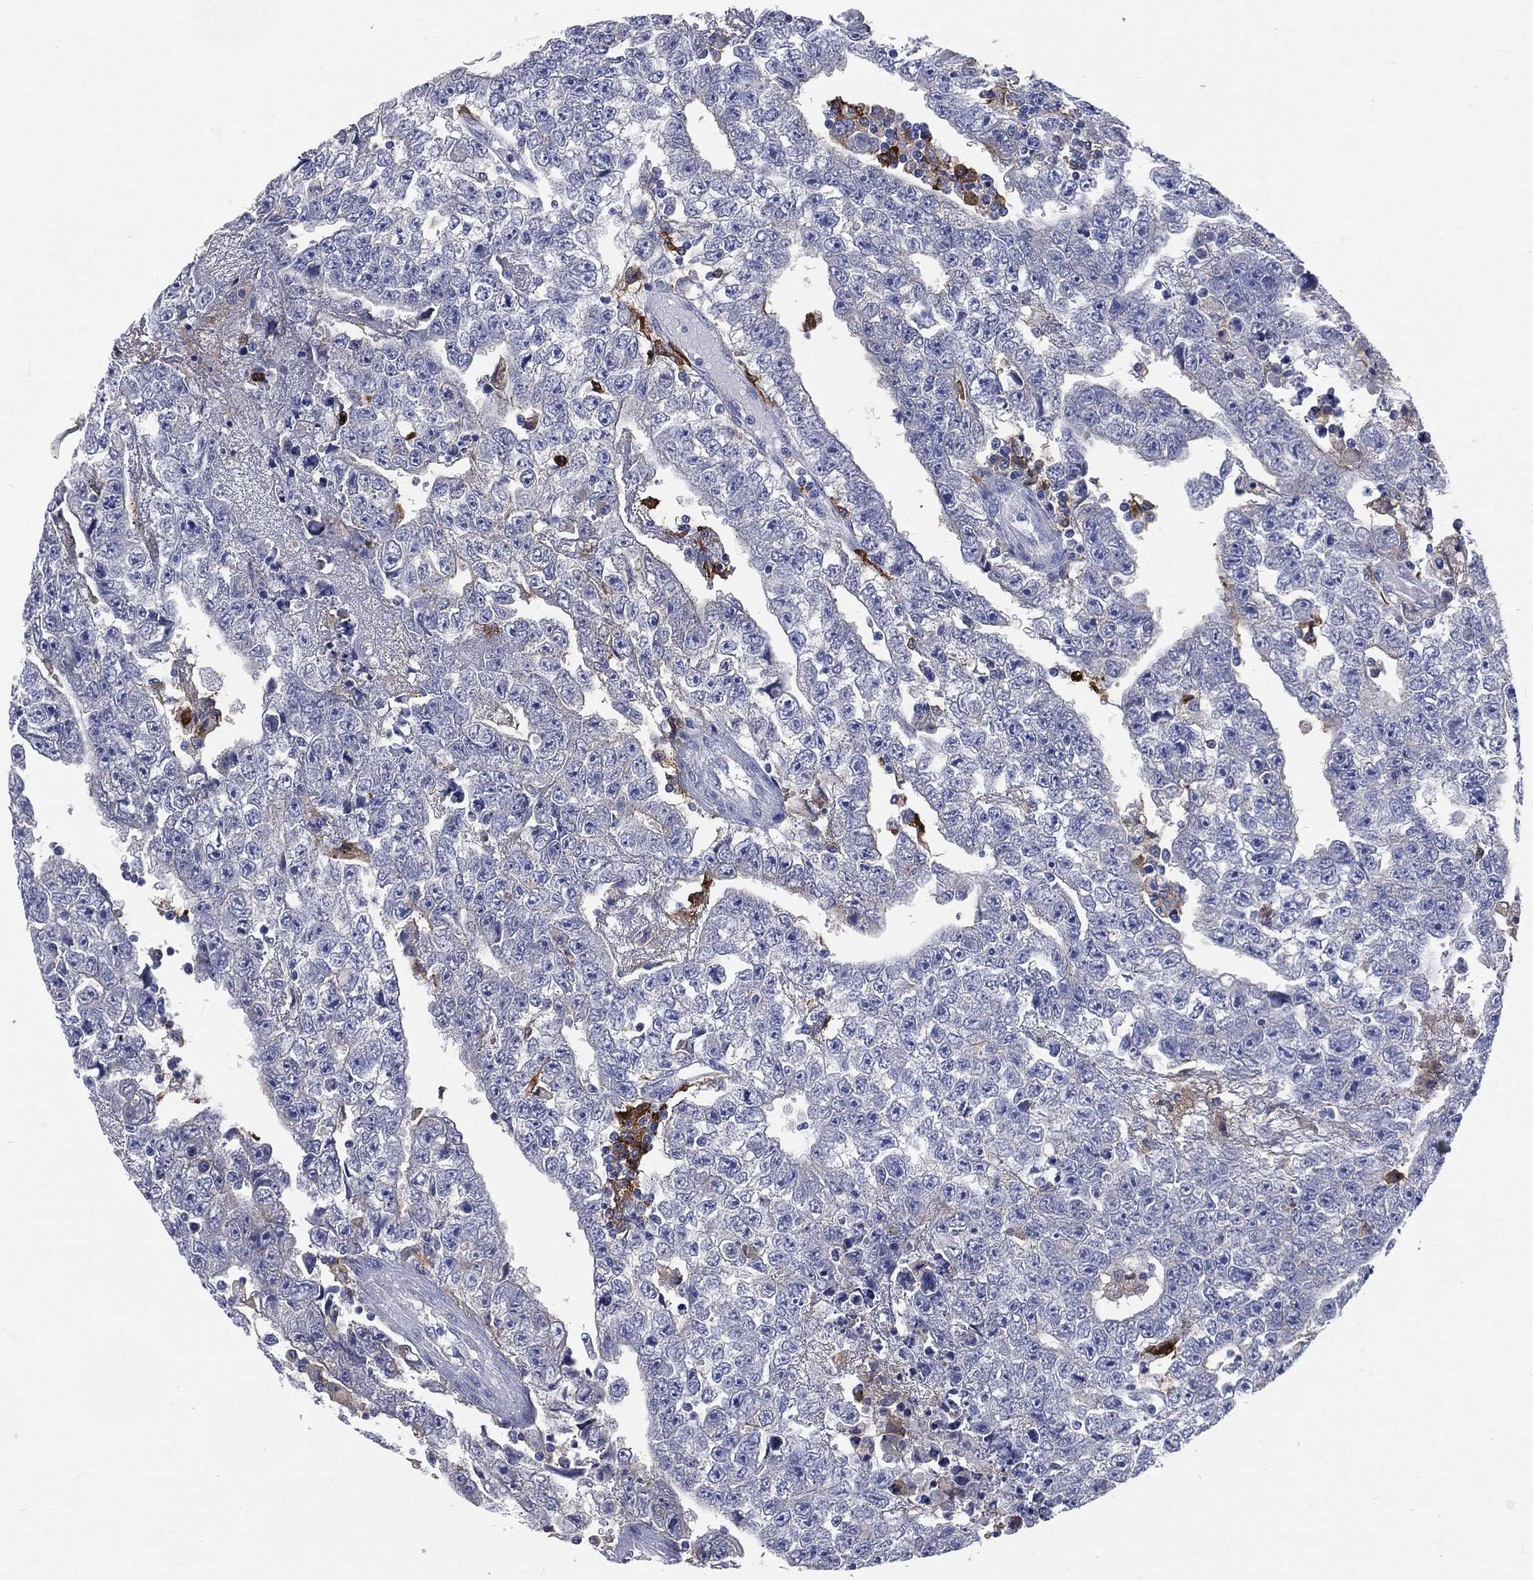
{"staining": {"intensity": "negative", "quantity": "none", "location": "none"}, "tissue": "testis cancer", "cell_type": "Tumor cells", "image_type": "cancer", "snomed": [{"axis": "morphology", "description": "Carcinoma, Embryonal, NOS"}, {"axis": "topography", "description": "Testis"}], "caption": "The histopathology image exhibits no significant expression in tumor cells of testis cancer. The staining was performed using DAB (3,3'-diaminobenzidine) to visualize the protein expression in brown, while the nuclei were stained in blue with hematoxylin (Magnification: 20x).", "gene": "BASP1", "patient": {"sex": "male", "age": 25}}